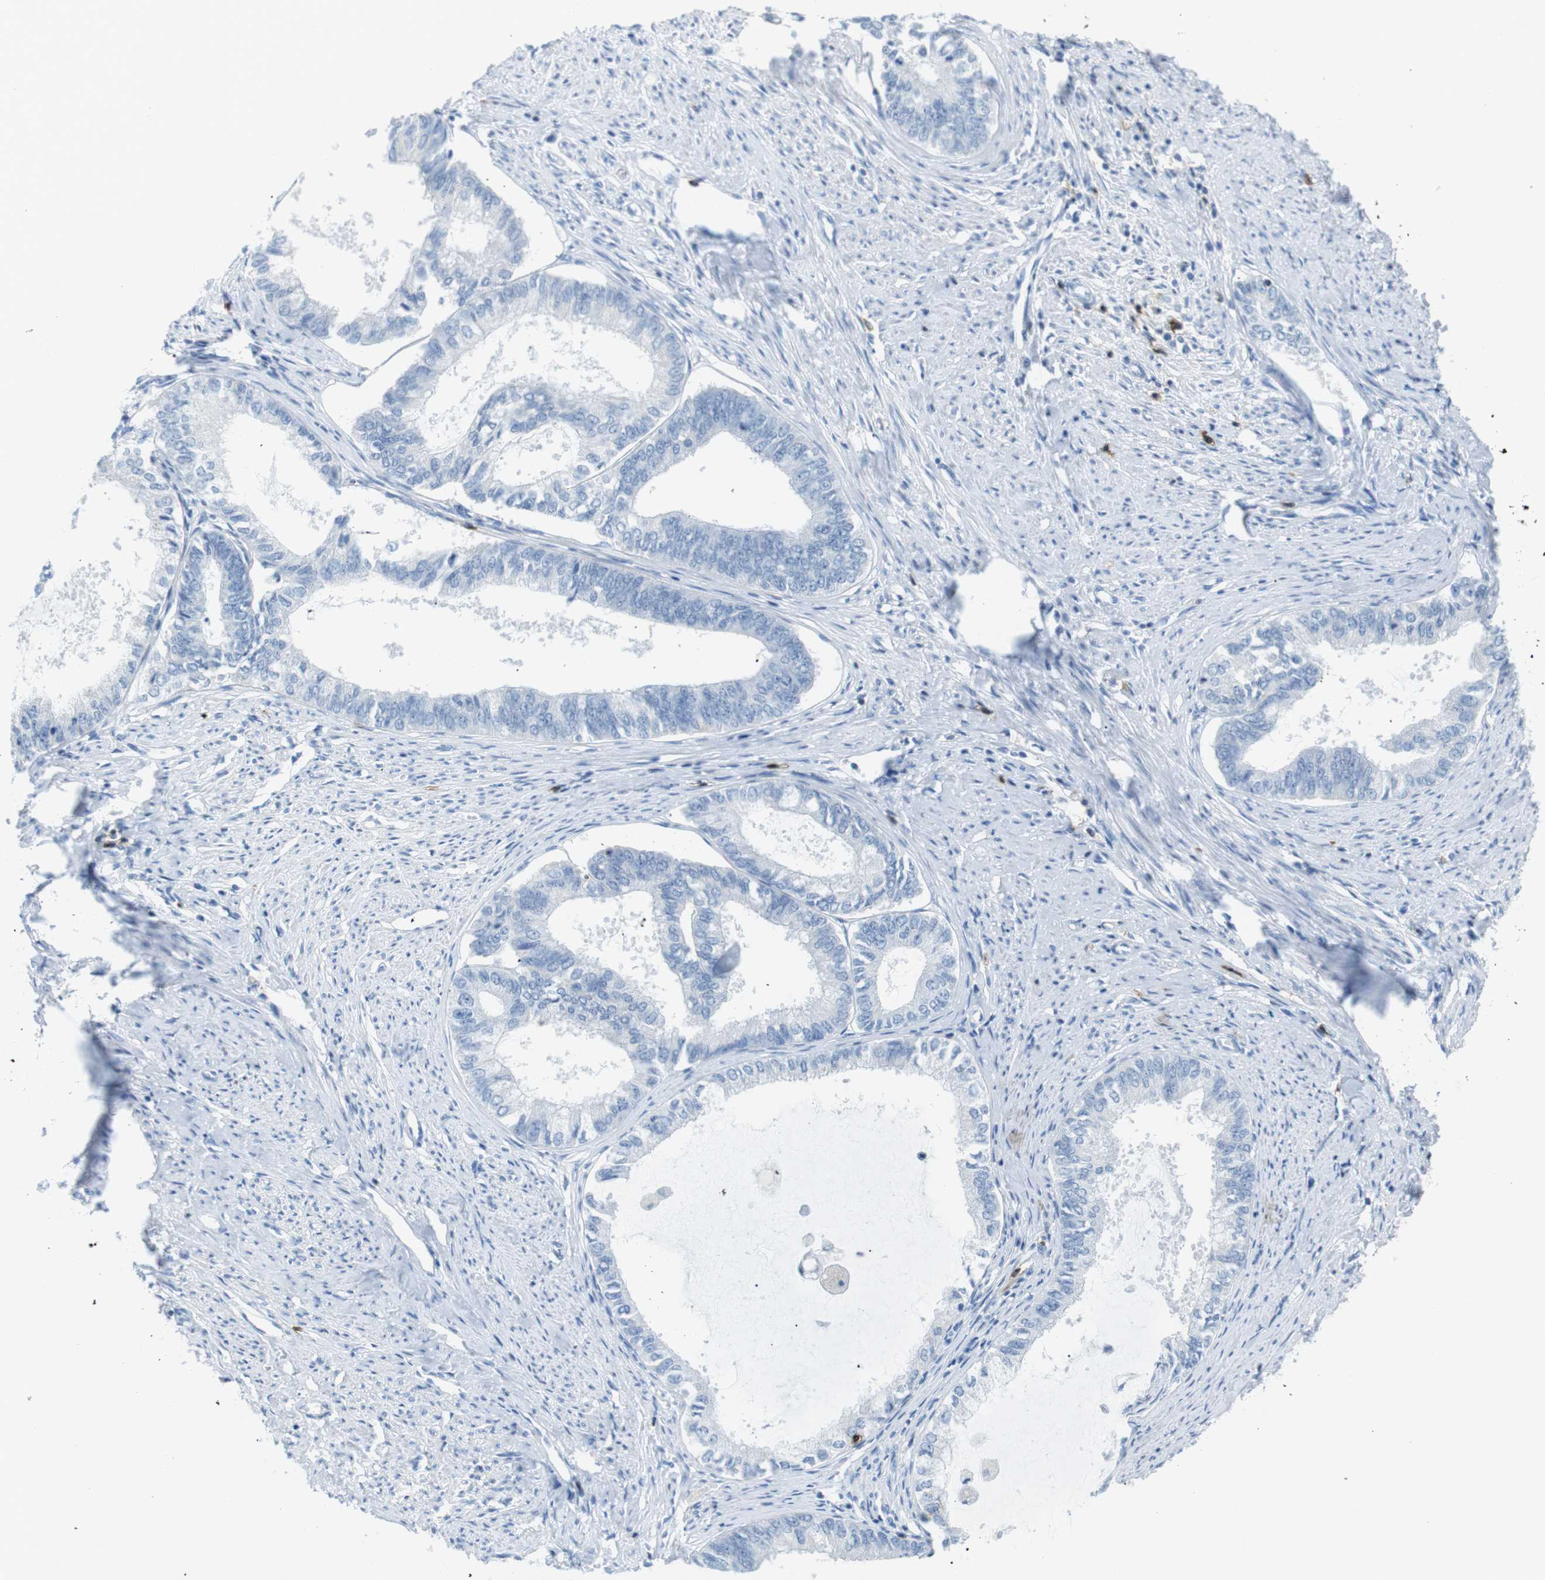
{"staining": {"intensity": "negative", "quantity": "none", "location": "none"}, "tissue": "endometrial cancer", "cell_type": "Tumor cells", "image_type": "cancer", "snomed": [{"axis": "morphology", "description": "Adenocarcinoma, NOS"}, {"axis": "topography", "description": "Endometrium"}], "caption": "Endometrial adenocarcinoma stained for a protein using immunohistochemistry (IHC) exhibits no expression tumor cells.", "gene": "TNFRSF4", "patient": {"sex": "female", "age": 86}}